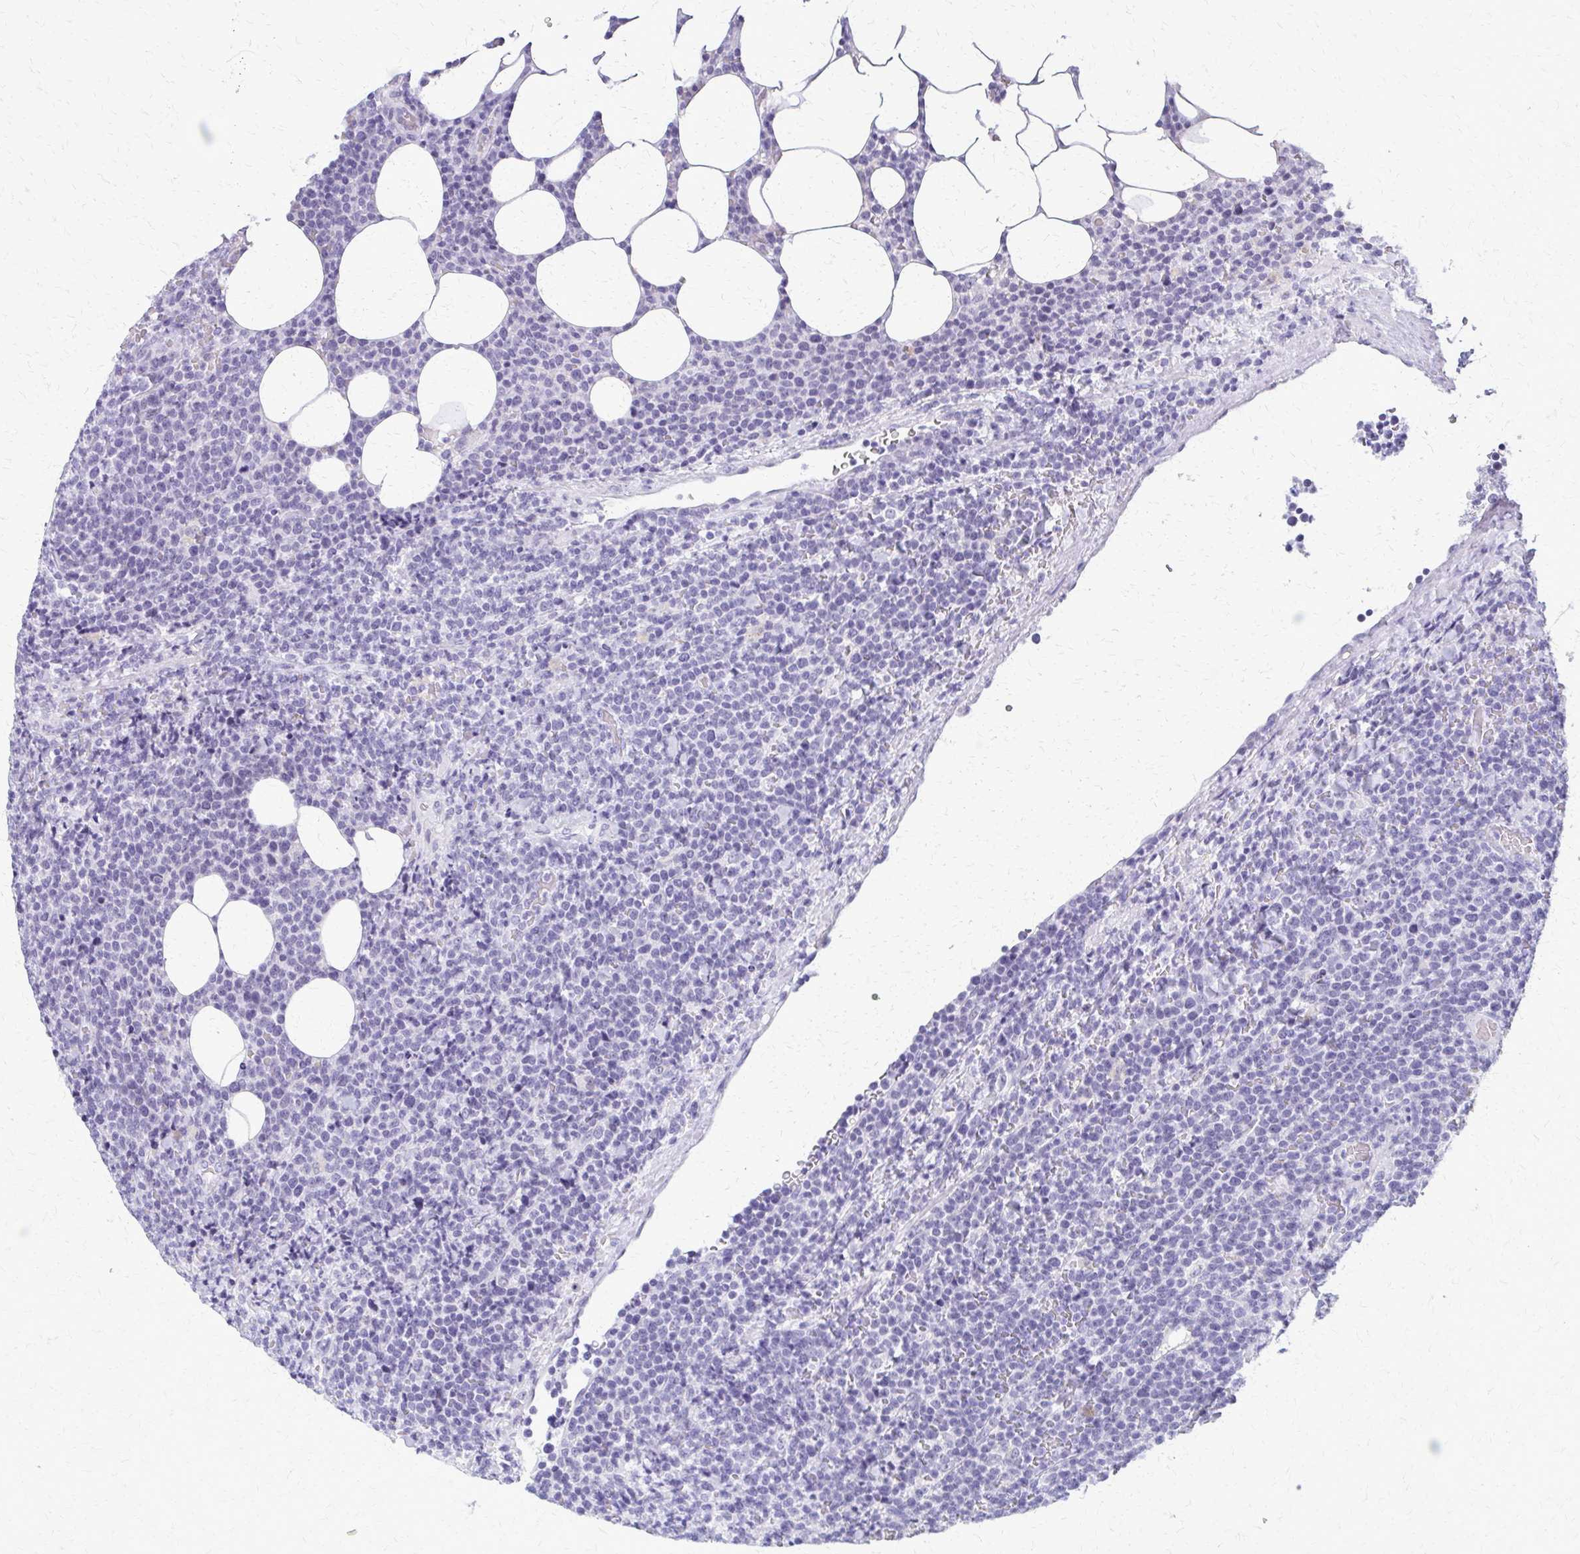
{"staining": {"intensity": "negative", "quantity": "none", "location": "none"}, "tissue": "lymphoma", "cell_type": "Tumor cells", "image_type": "cancer", "snomed": [{"axis": "morphology", "description": "Malignant lymphoma, non-Hodgkin's type, High grade"}, {"axis": "topography", "description": "Lymph node"}], "caption": "Immunohistochemistry photomicrograph of lymphoma stained for a protein (brown), which displays no expression in tumor cells. The staining is performed using DAB brown chromogen with nuclei counter-stained in using hematoxylin.", "gene": "FAM162B", "patient": {"sex": "male", "age": 61}}